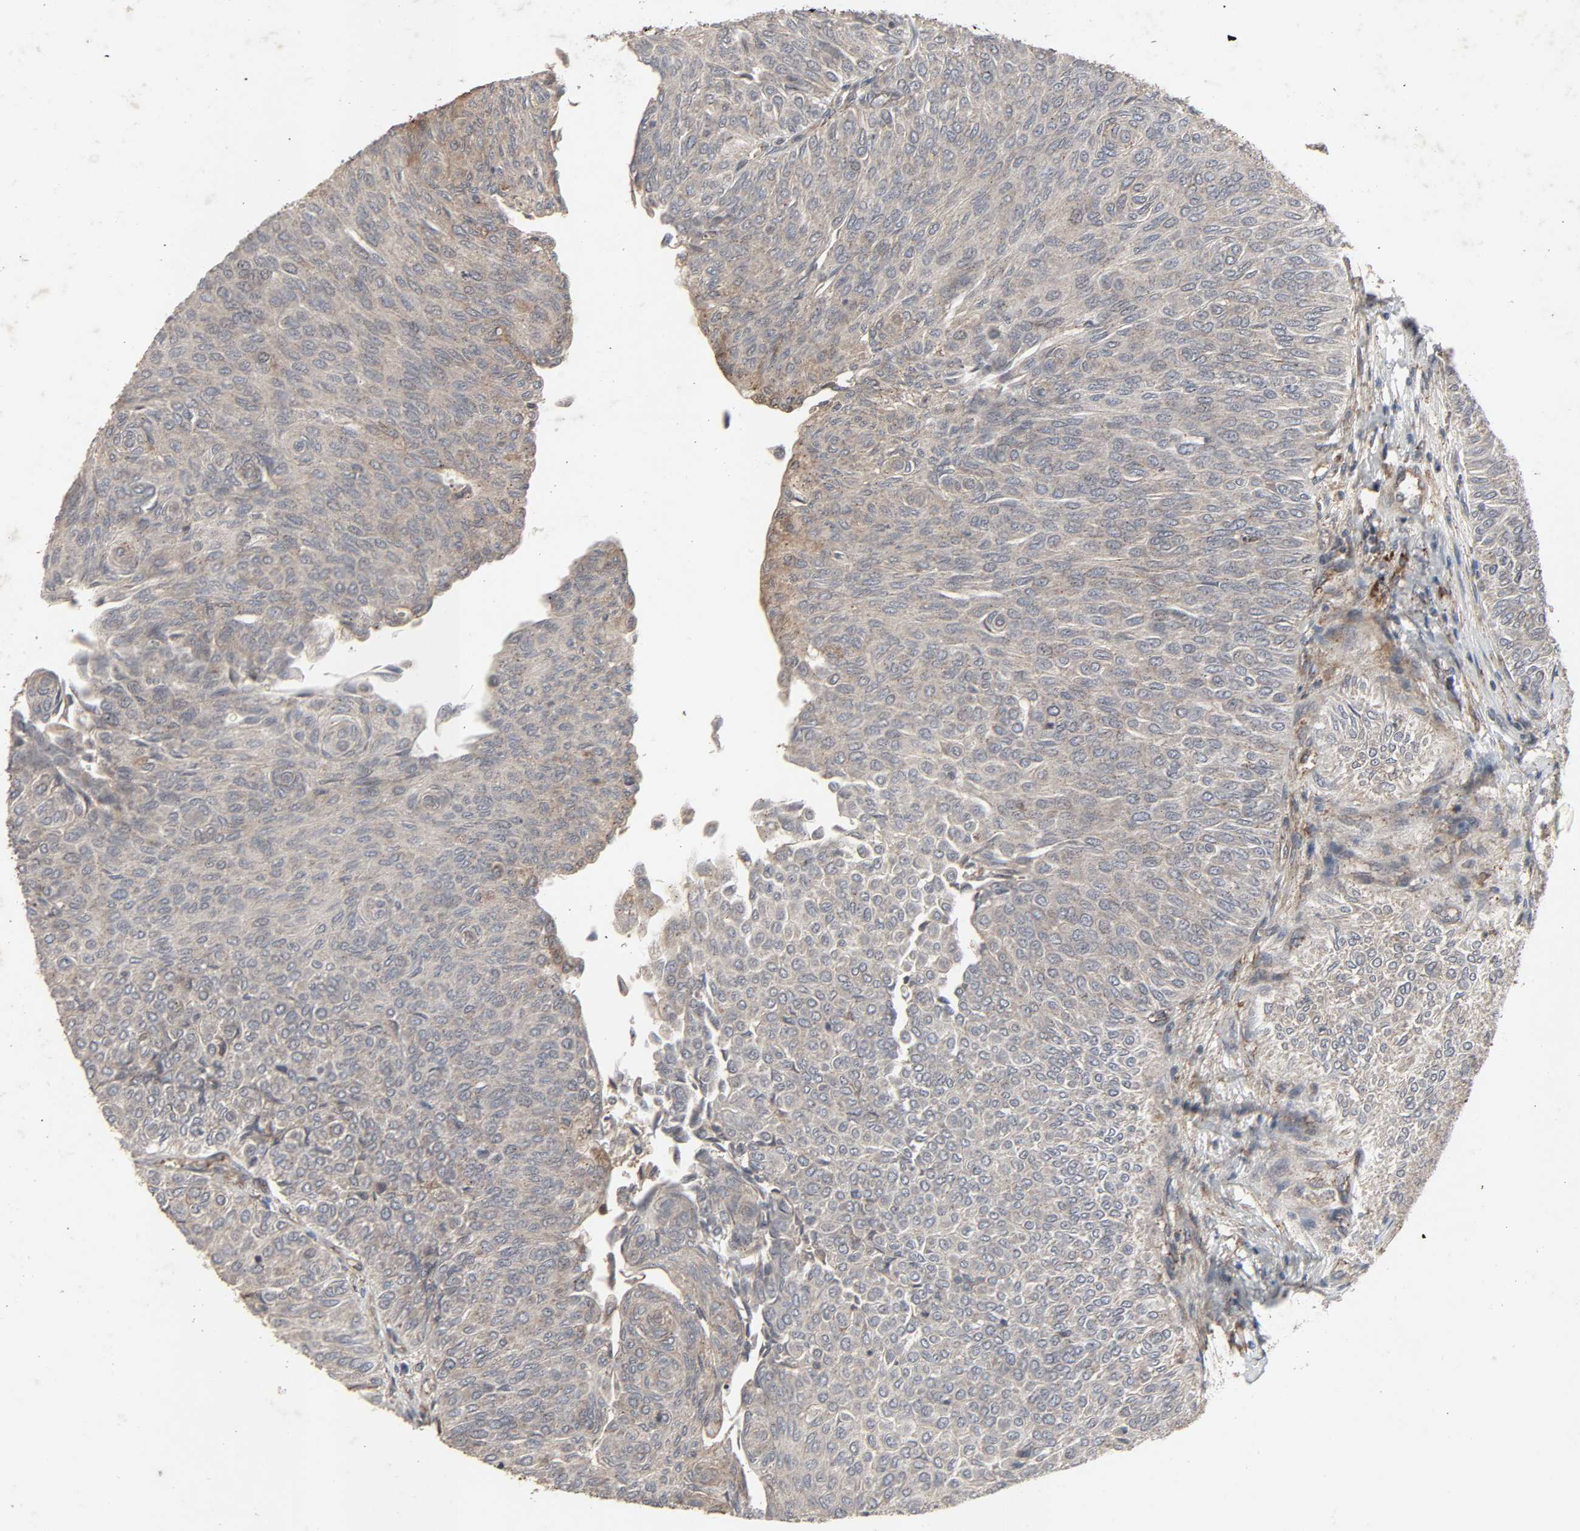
{"staining": {"intensity": "weak", "quantity": ">75%", "location": "cytoplasmic/membranous"}, "tissue": "urothelial cancer", "cell_type": "Tumor cells", "image_type": "cancer", "snomed": [{"axis": "morphology", "description": "Urothelial carcinoma, Low grade"}, {"axis": "topography", "description": "Urinary bladder"}], "caption": "Human urothelial cancer stained with a protein marker displays weak staining in tumor cells.", "gene": "ADCY4", "patient": {"sex": "male", "age": 78}}